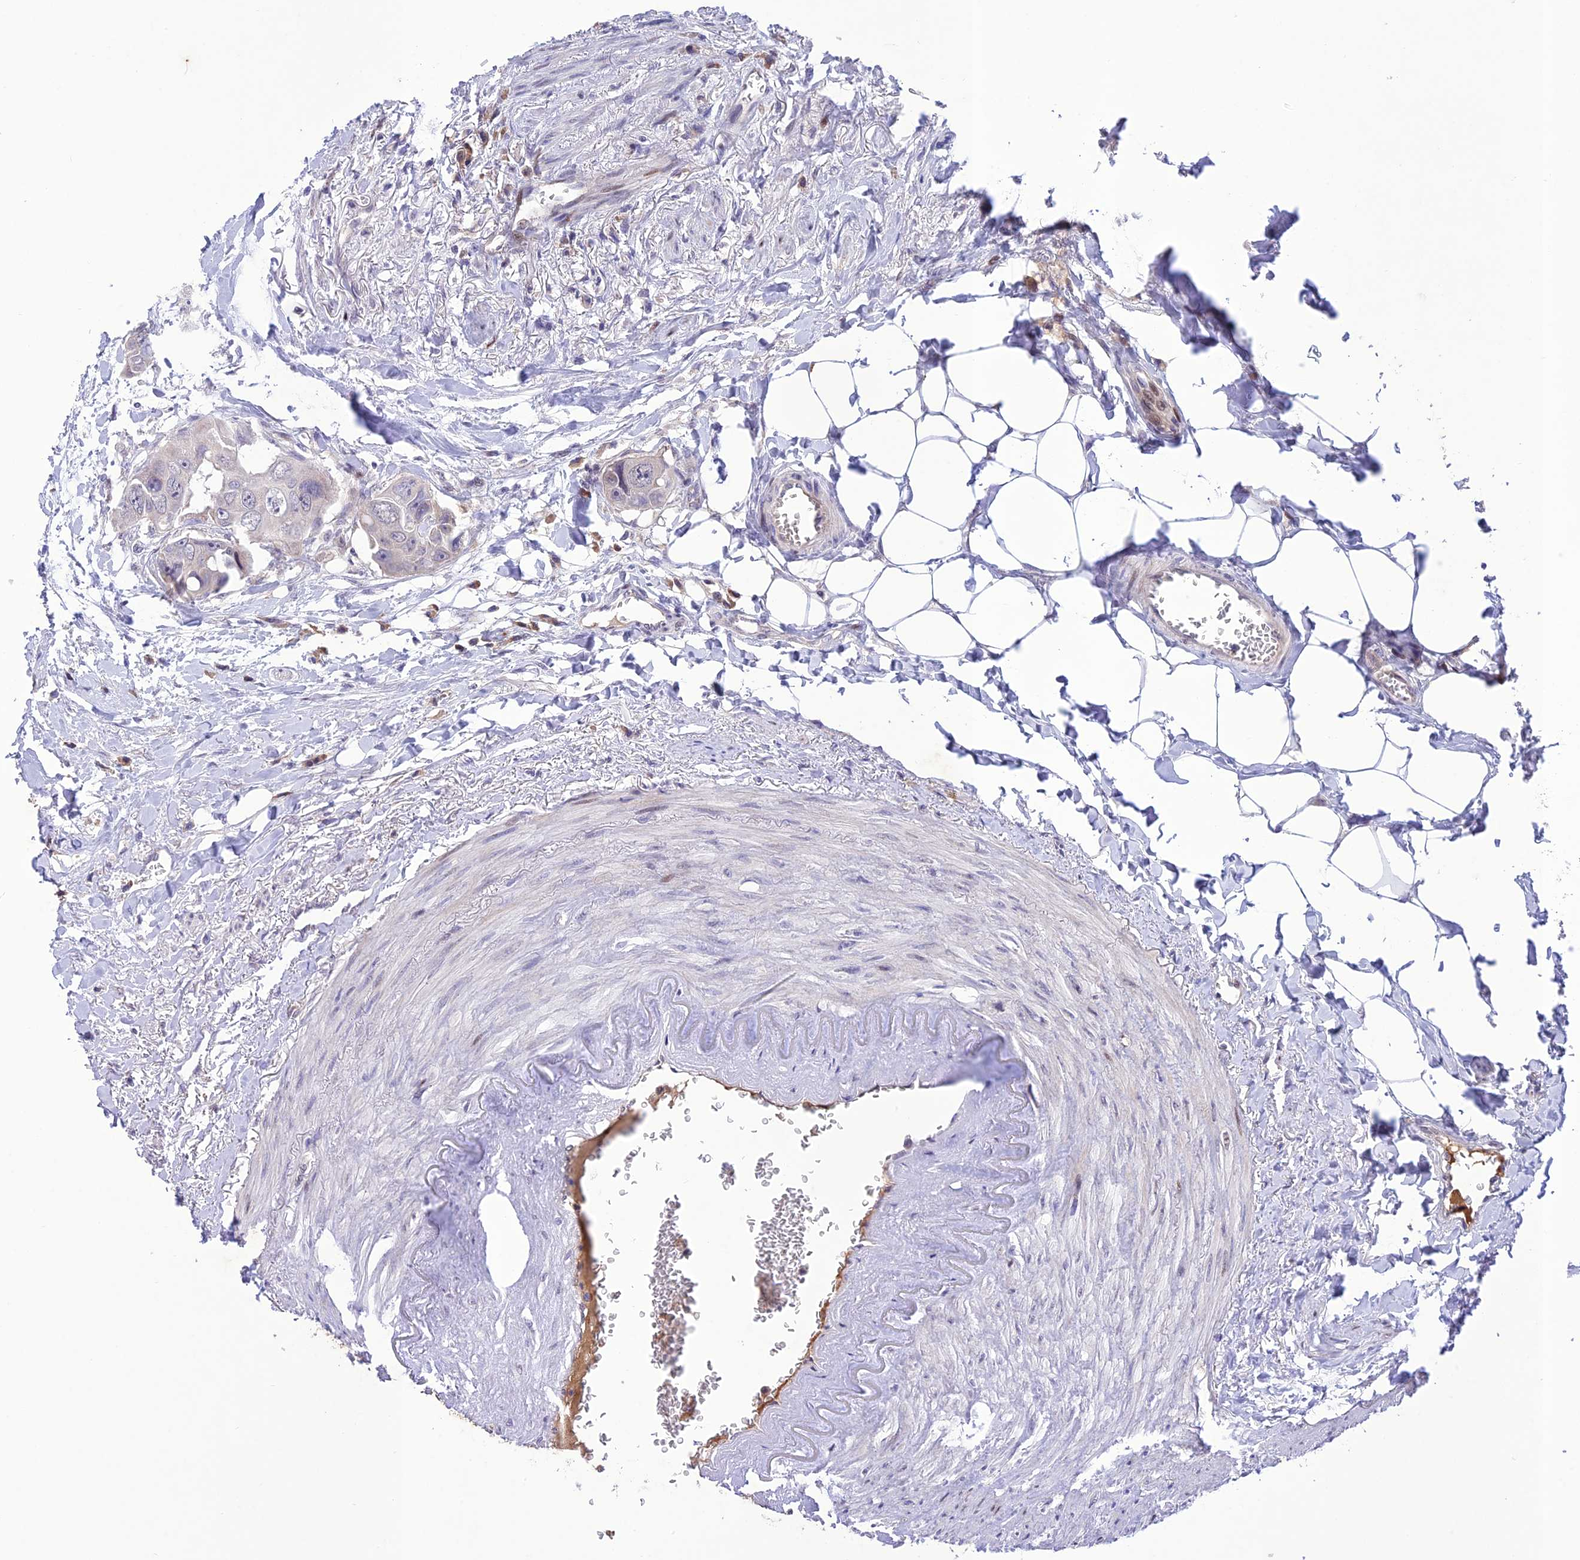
{"staining": {"intensity": "negative", "quantity": "none", "location": "none"}, "tissue": "colorectal cancer", "cell_type": "Tumor cells", "image_type": "cancer", "snomed": [{"axis": "morphology", "description": "Adenocarcinoma, NOS"}, {"axis": "topography", "description": "Rectum"}], "caption": "IHC of human colorectal cancer demonstrates no expression in tumor cells. (Stains: DAB IHC with hematoxylin counter stain, Microscopy: brightfield microscopy at high magnification).", "gene": "ANKRD52", "patient": {"sex": "male", "age": 87}}